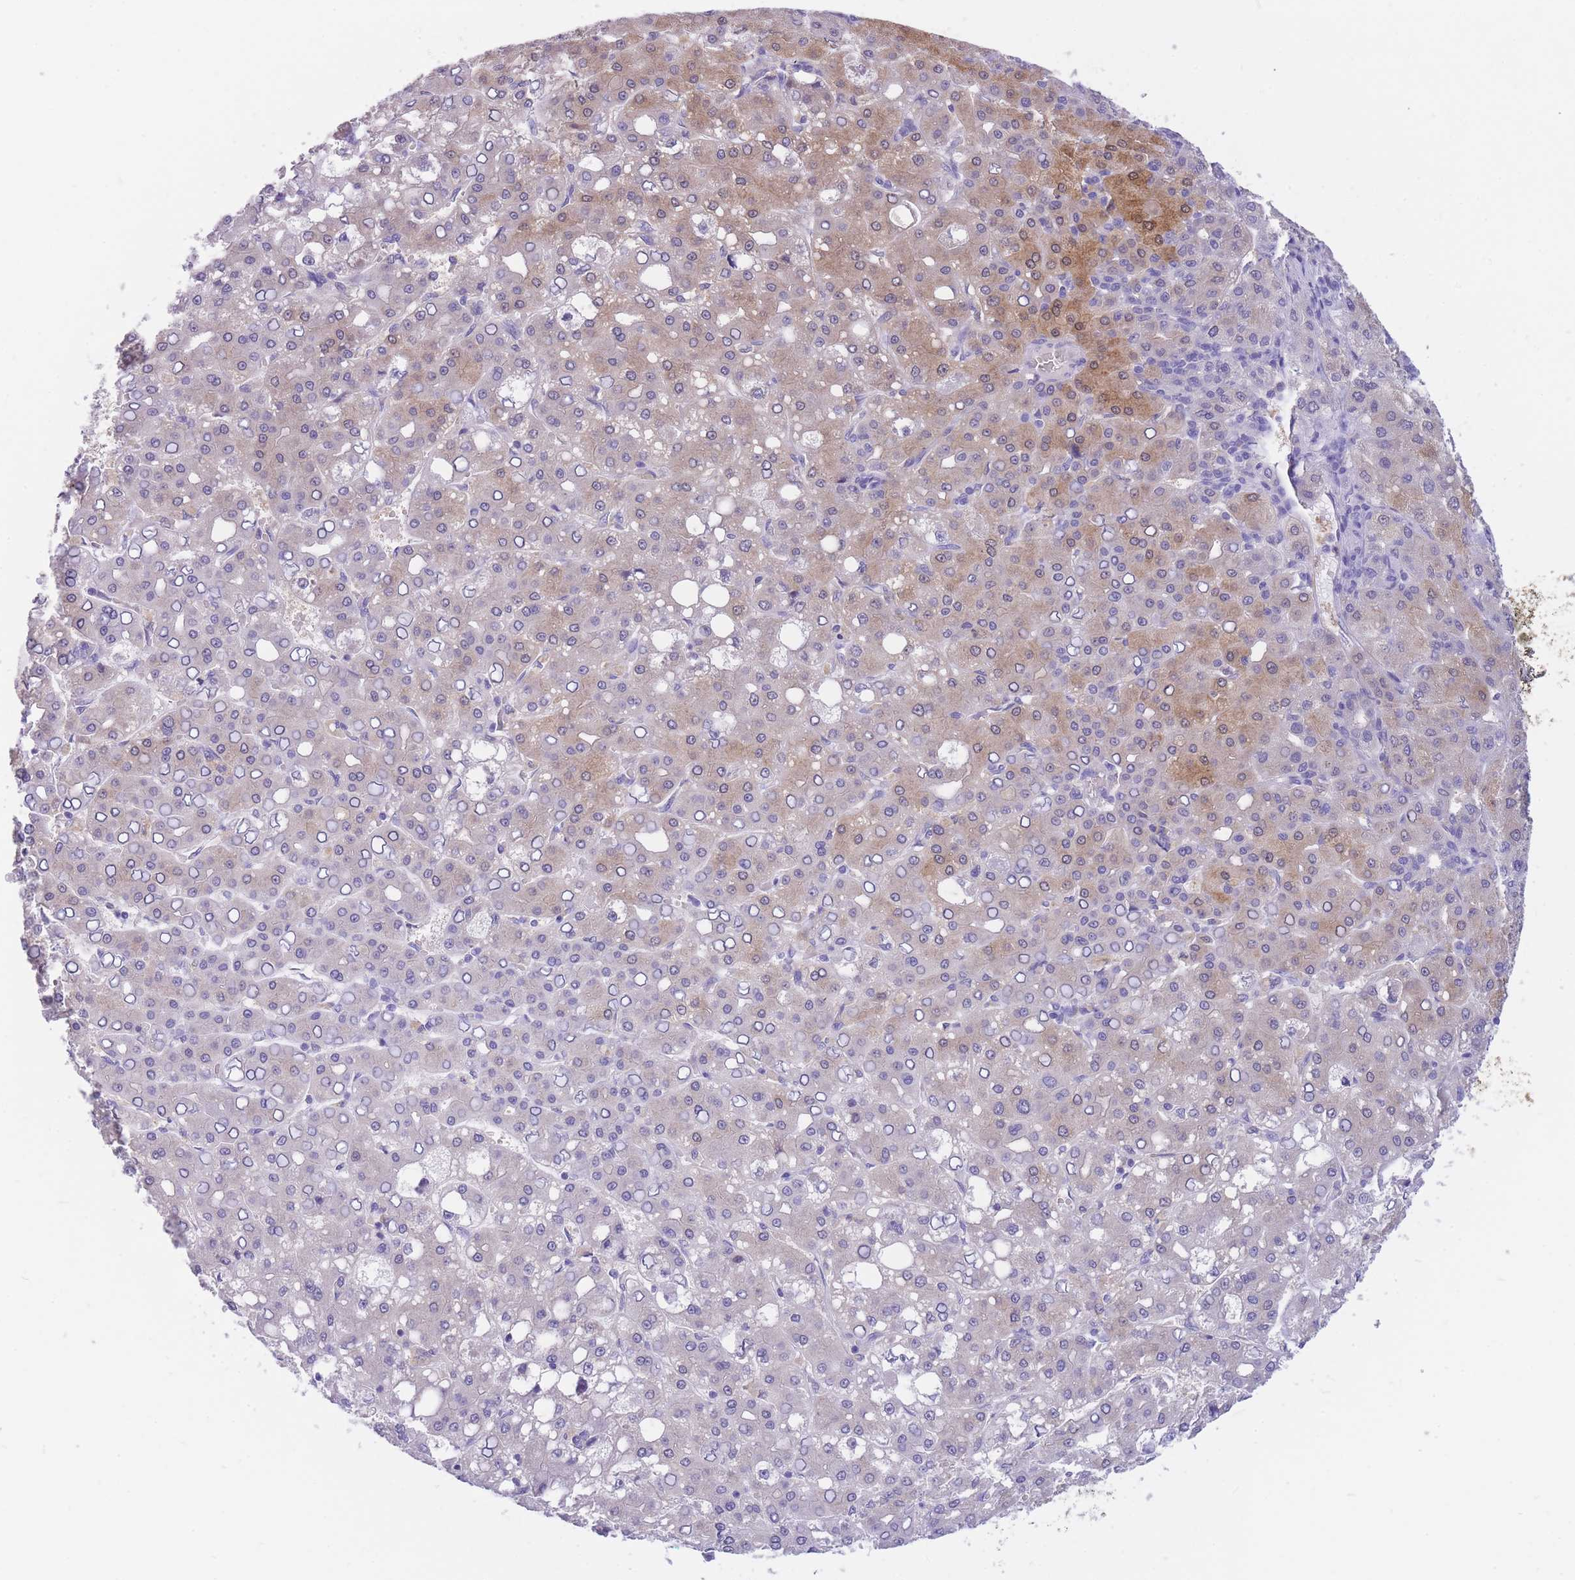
{"staining": {"intensity": "moderate", "quantity": "<25%", "location": "cytoplasmic/membranous,nuclear"}, "tissue": "liver cancer", "cell_type": "Tumor cells", "image_type": "cancer", "snomed": [{"axis": "morphology", "description": "Carcinoma, Hepatocellular, NOS"}, {"axis": "topography", "description": "Liver"}], "caption": "IHC of liver hepatocellular carcinoma demonstrates low levels of moderate cytoplasmic/membranous and nuclear staining in about <25% of tumor cells.", "gene": "SULT1A1", "patient": {"sex": "male", "age": 65}}